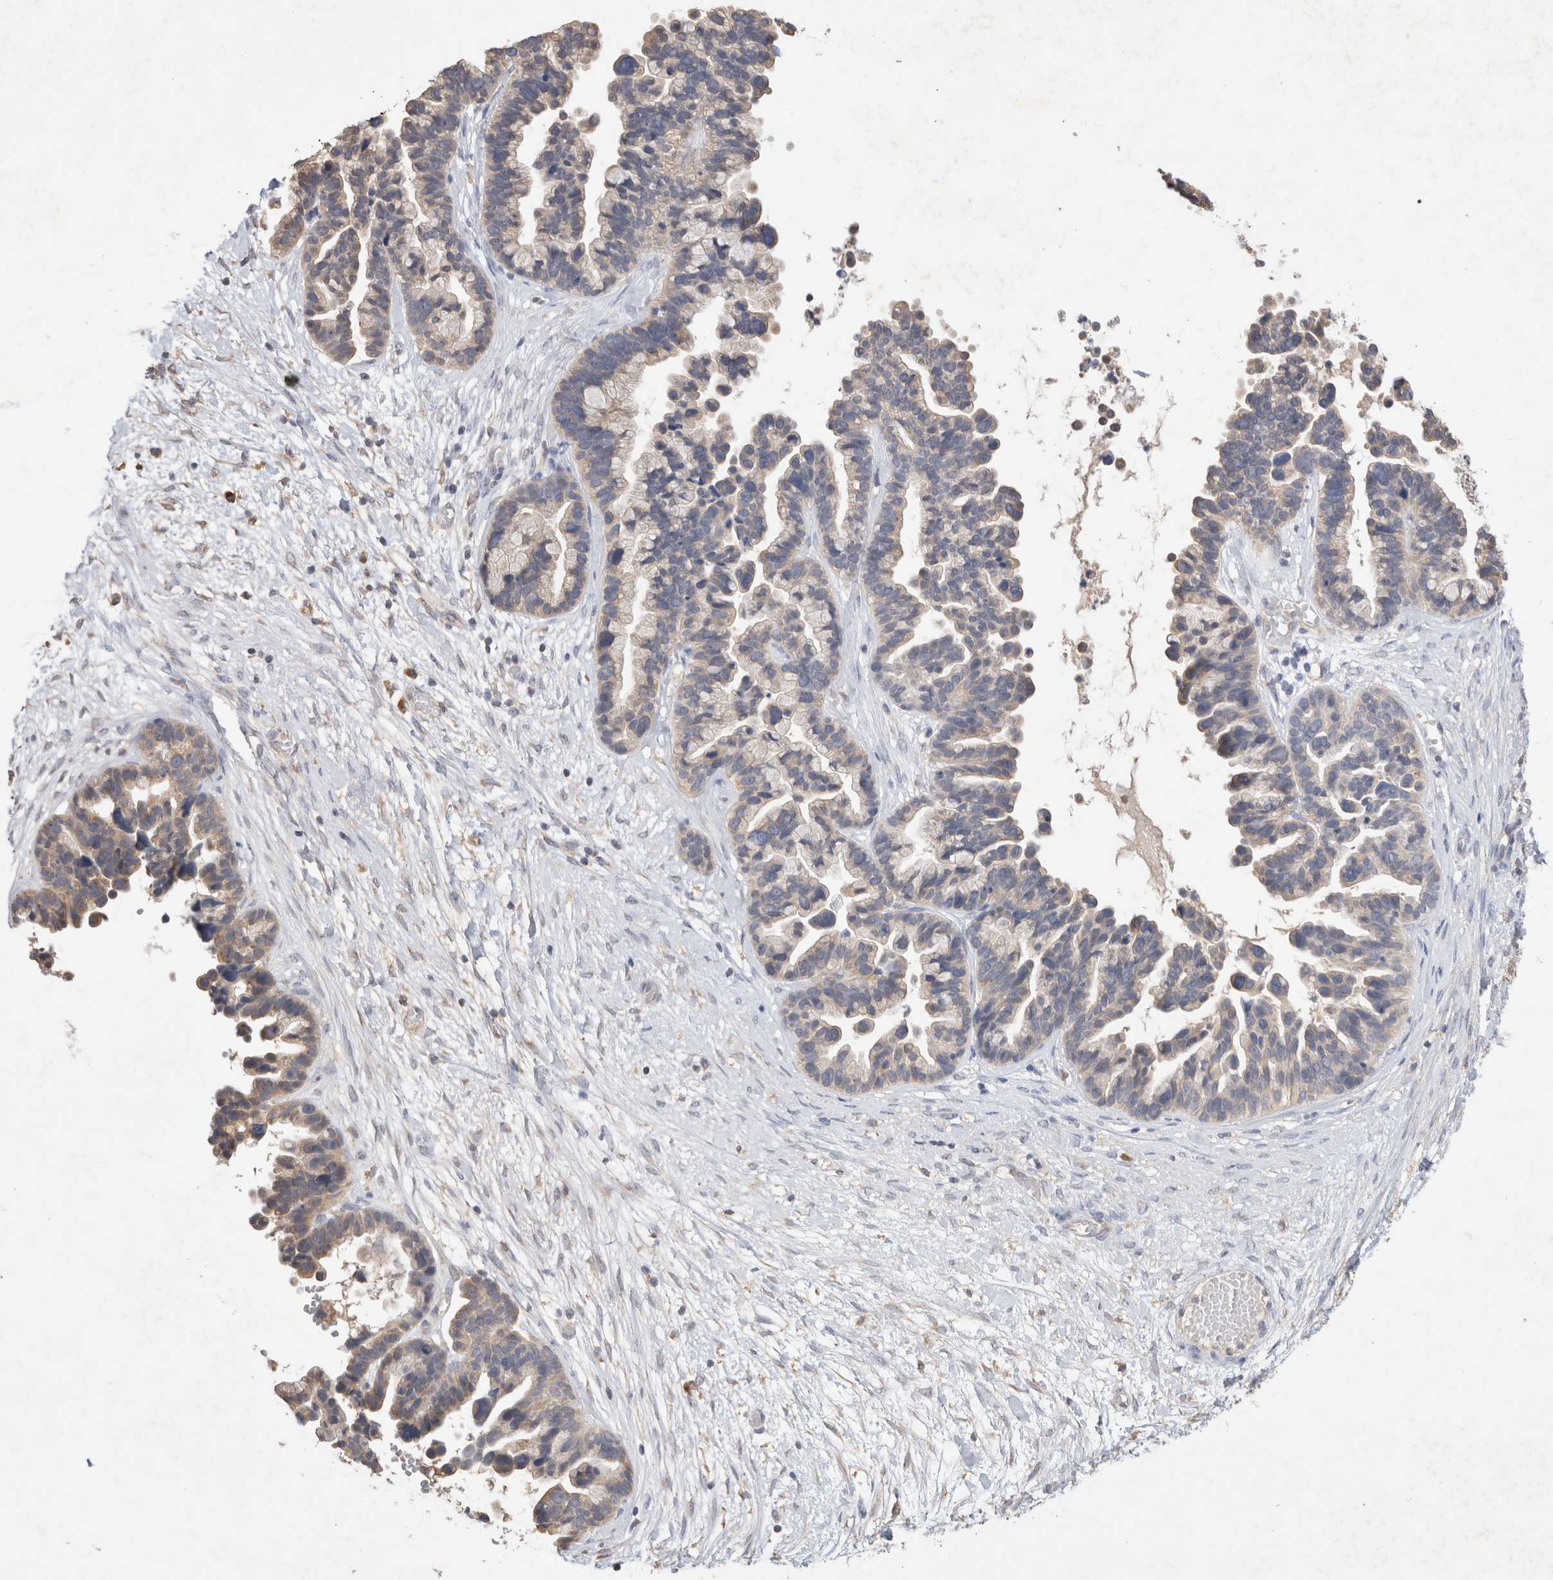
{"staining": {"intensity": "weak", "quantity": "25%-75%", "location": "cytoplasmic/membranous"}, "tissue": "ovarian cancer", "cell_type": "Tumor cells", "image_type": "cancer", "snomed": [{"axis": "morphology", "description": "Cystadenocarcinoma, serous, NOS"}, {"axis": "topography", "description": "Ovary"}], "caption": "Ovarian serous cystadenocarcinoma was stained to show a protein in brown. There is low levels of weak cytoplasmic/membranous positivity in approximately 25%-75% of tumor cells. (Brightfield microscopy of DAB IHC at high magnification).", "gene": "GAS1", "patient": {"sex": "female", "age": 56}}